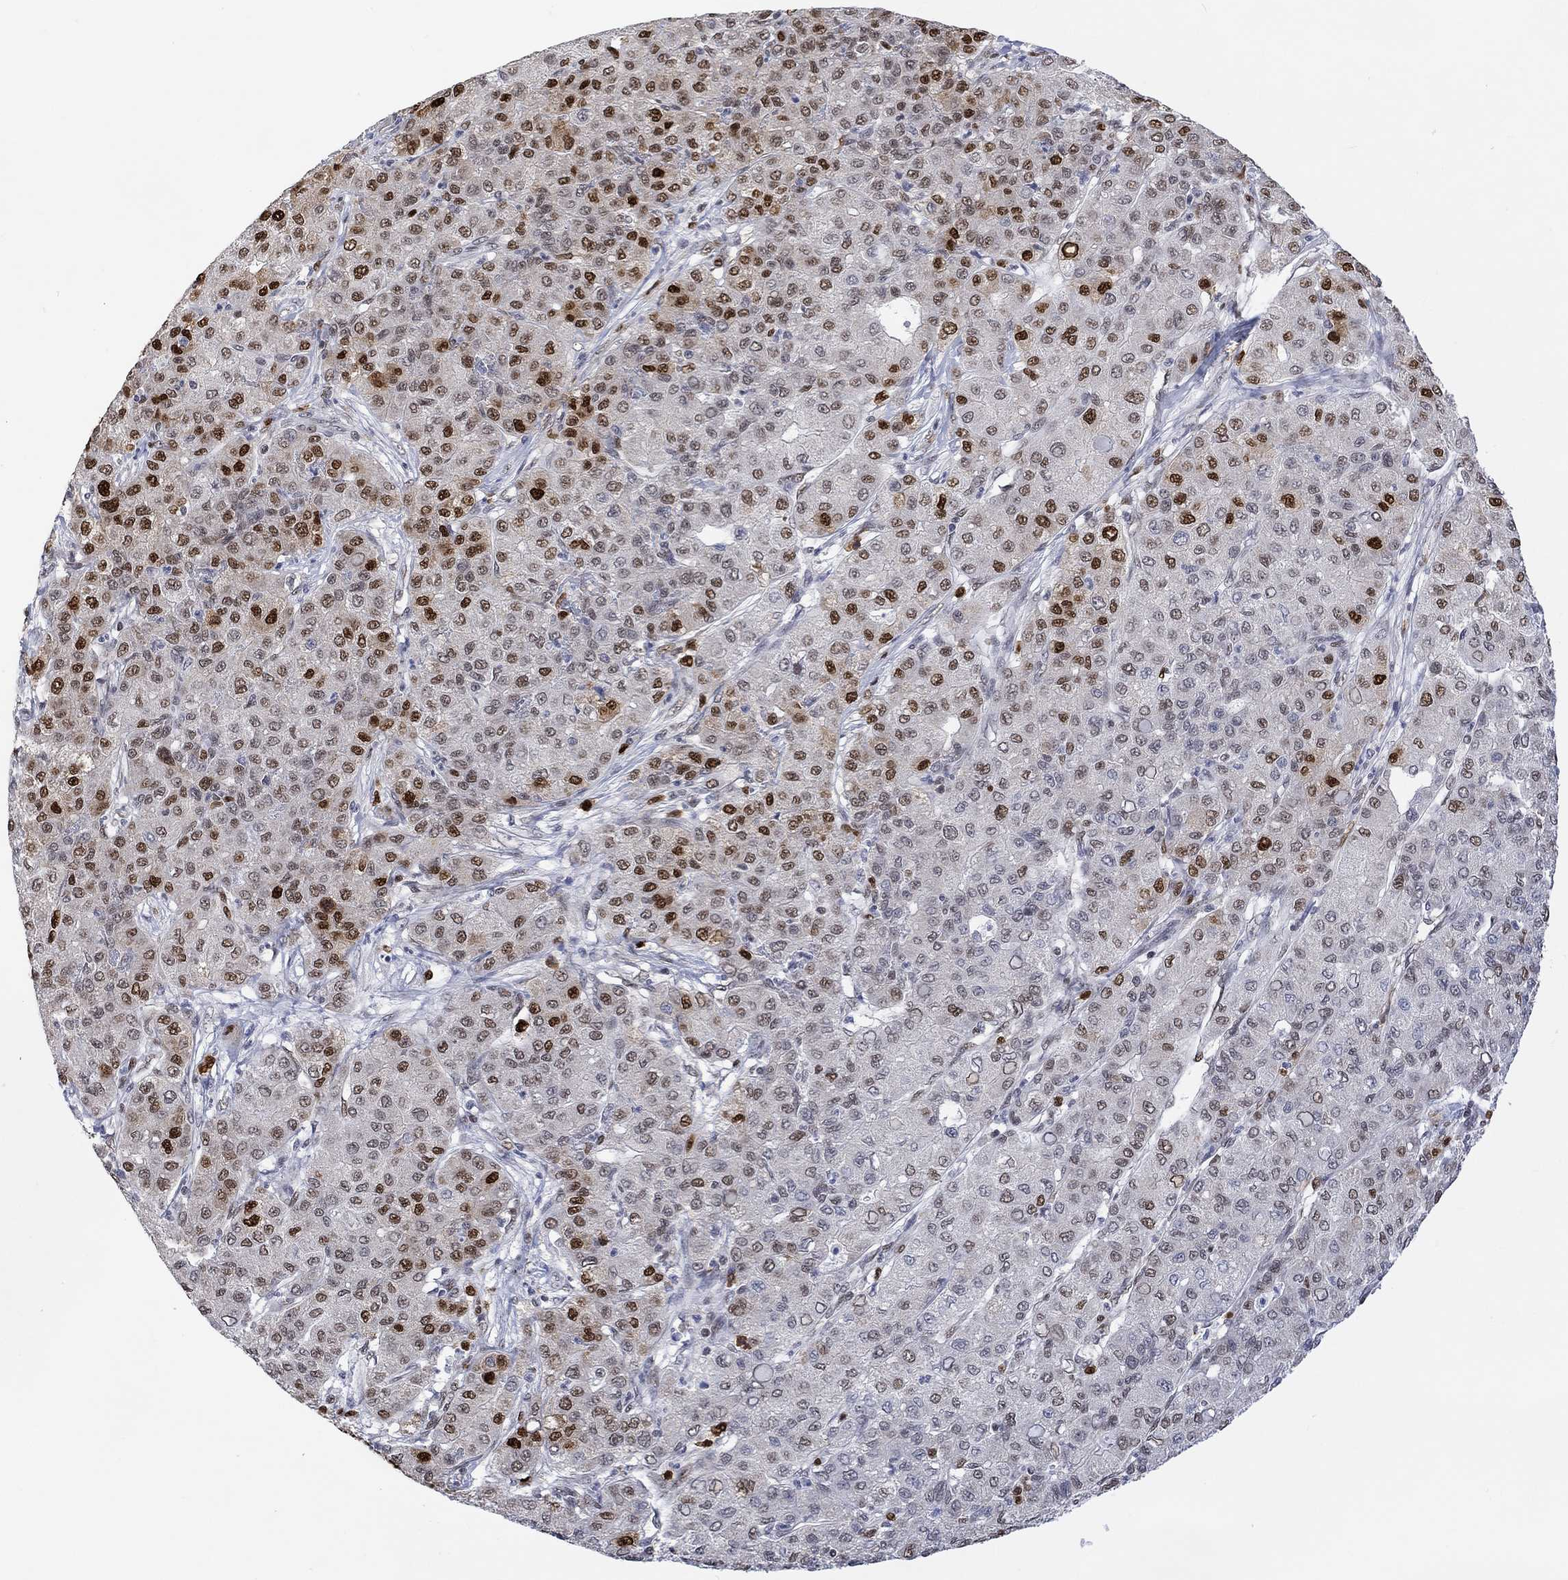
{"staining": {"intensity": "strong", "quantity": "25%-75%", "location": "nuclear"}, "tissue": "liver cancer", "cell_type": "Tumor cells", "image_type": "cancer", "snomed": [{"axis": "morphology", "description": "Carcinoma, Hepatocellular, NOS"}, {"axis": "topography", "description": "Liver"}], "caption": "Immunohistochemical staining of human liver hepatocellular carcinoma exhibits high levels of strong nuclear positivity in approximately 25%-75% of tumor cells.", "gene": "RAD54L2", "patient": {"sex": "male", "age": 65}}